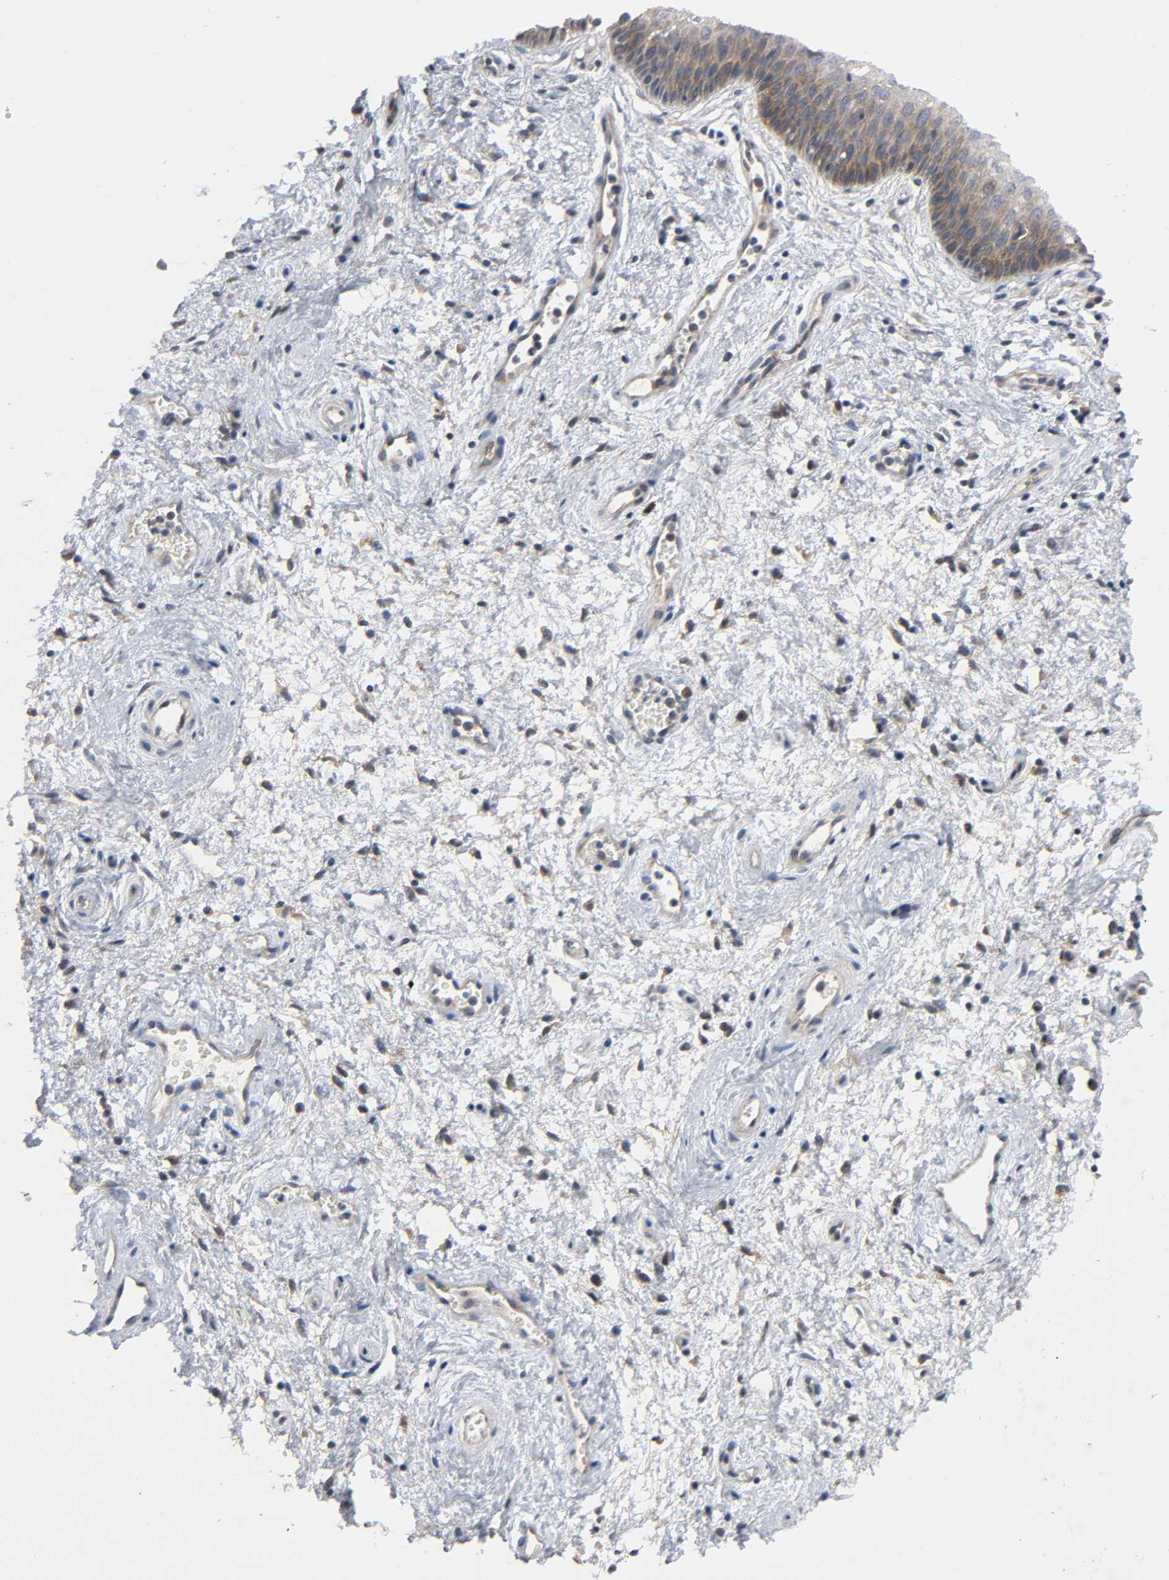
{"staining": {"intensity": "moderate", "quantity": "25%-75%", "location": "cytoplasmic/membranous"}, "tissue": "vagina", "cell_type": "Squamous epithelial cells", "image_type": "normal", "snomed": [{"axis": "morphology", "description": "Normal tissue, NOS"}, {"axis": "topography", "description": "Vagina"}], "caption": "Human vagina stained for a protein (brown) exhibits moderate cytoplasmic/membranous positive staining in about 25%-75% of squamous epithelial cells.", "gene": "HDAC6", "patient": {"sex": "female", "age": 34}}